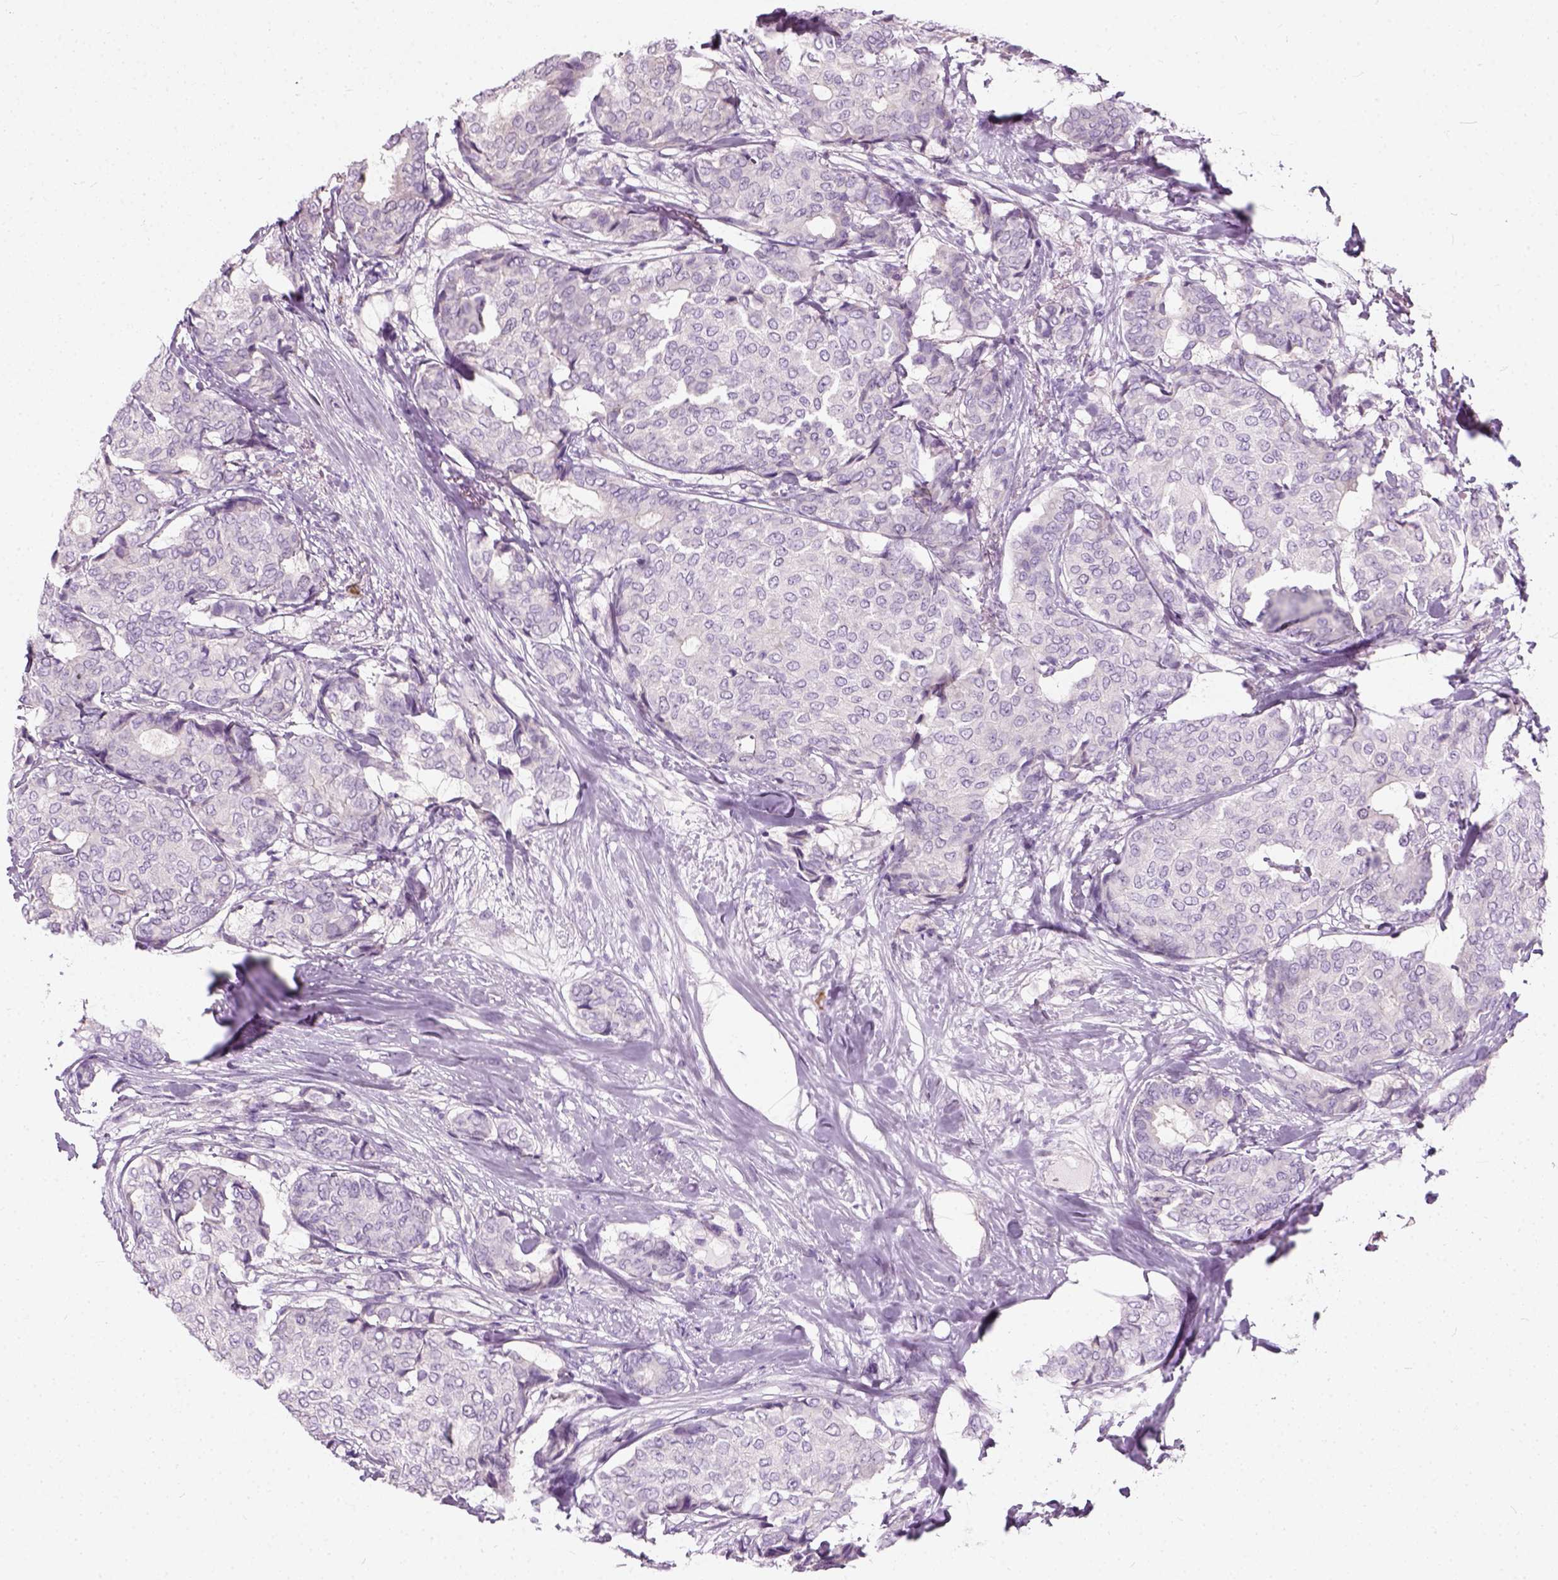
{"staining": {"intensity": "negative", "quantity": "none", "location": "none"}, "tissue": "breast cancer", "cell_type": "Tumor cells", "image_type": "cancer", "snomed": [{"axis": "morphology", "description": "Duct carcinoma"}, {"axis": "topography", "description": "Breast"}], "caption": "Human breast cancer (invasive ductal carcinoma) stained for a protein using immunohistochemistry demonstrates no expression in tumor cells.", "gene": "TRIM72", "patient": {"sex": "female", "age": 75}}